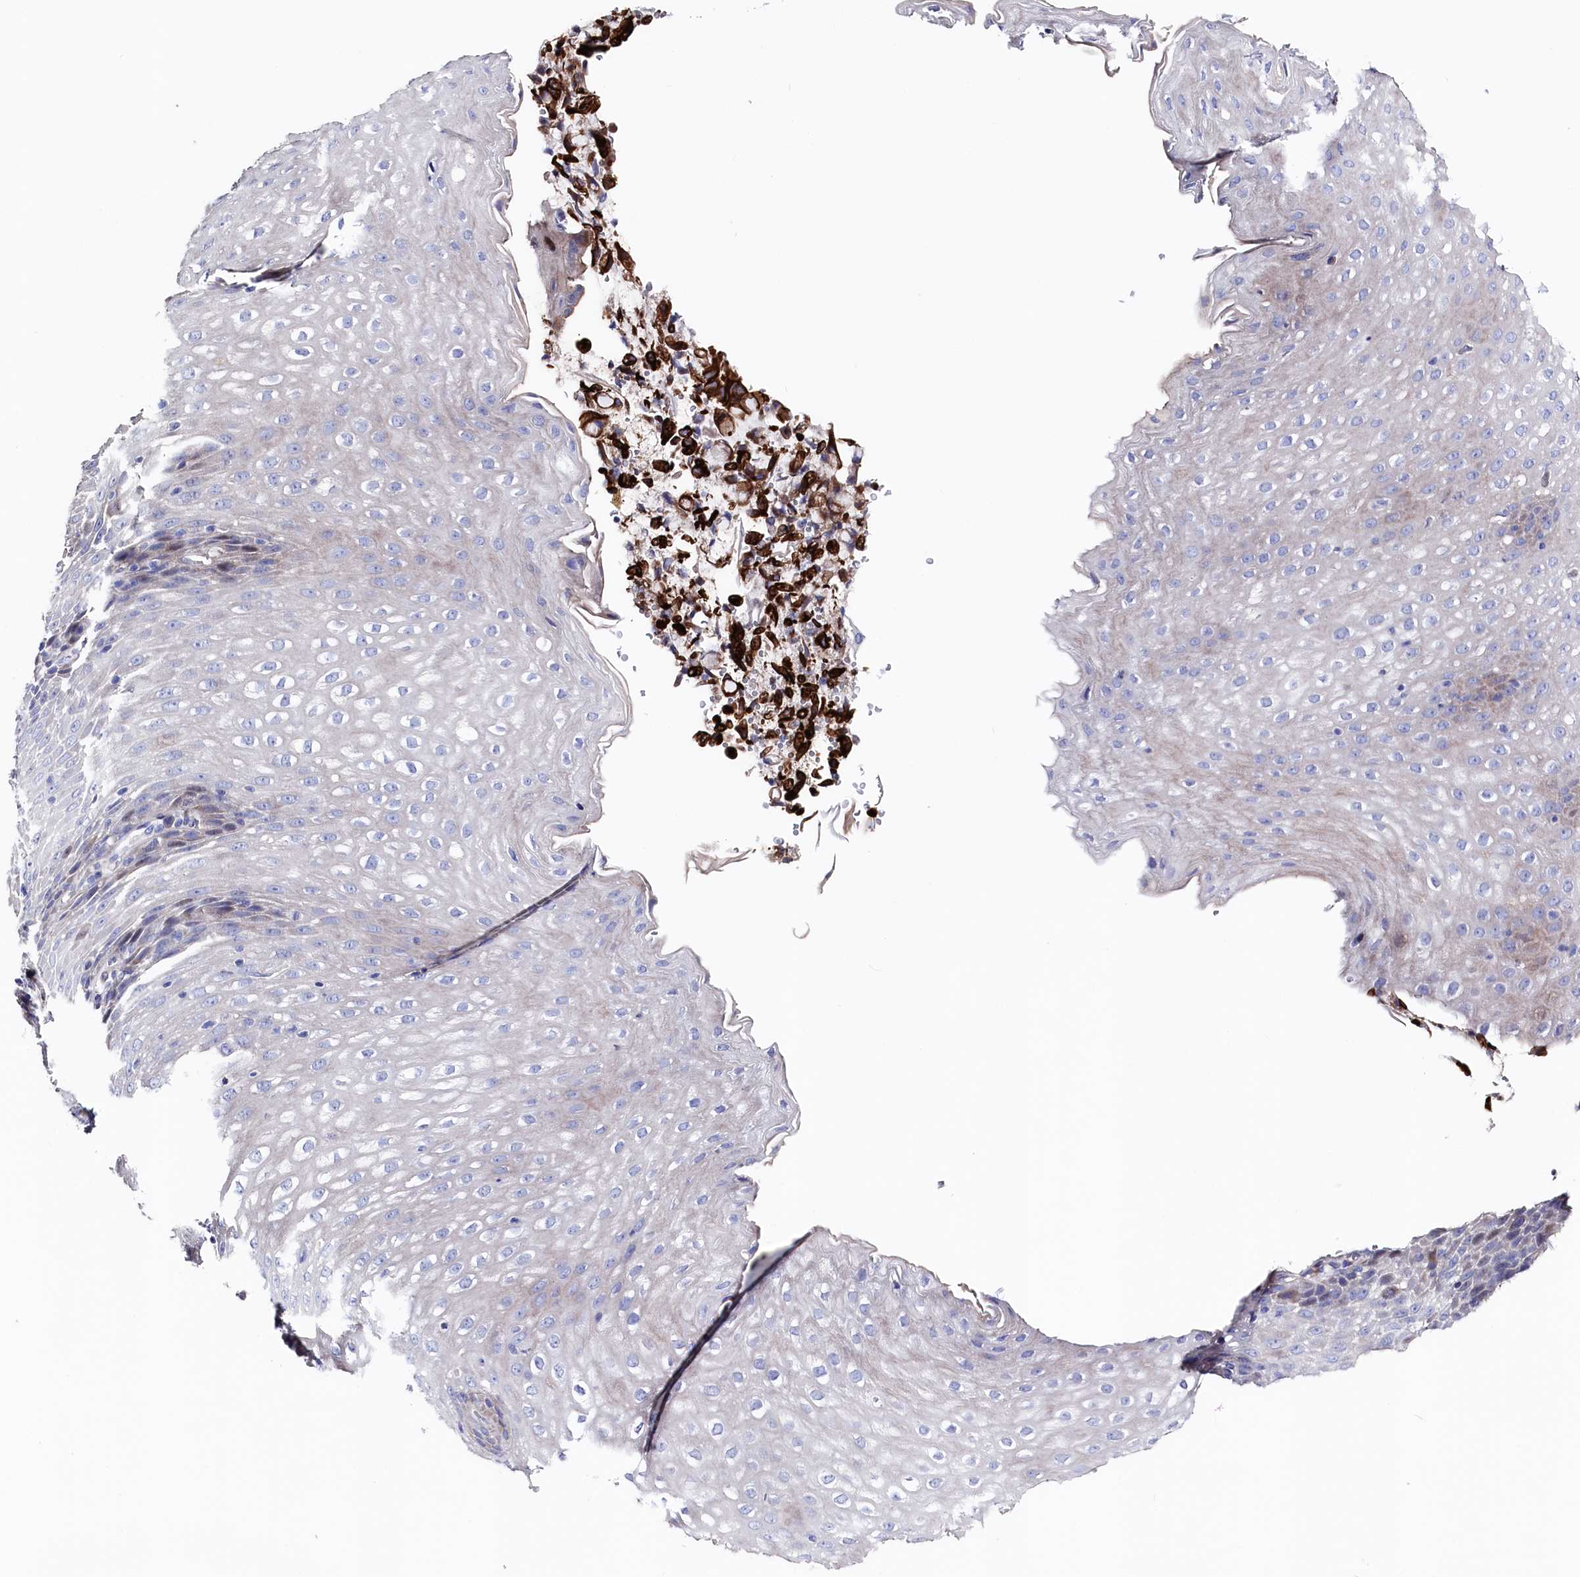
{"staining": {"intensity": "negative", "quantity": "none", "location": "none"}, "tissue": "esophagus", "cell_type": "Squamous epithelial cells", "image_type": "normal", "snomed": [{"axis": "morphology", "description": "Normal tissue, NOS"}, {"axis": "topography", "description": "Esophagus"}], "caption": "A high-resolution image shows immunohistochemistry (IHC) staining of benign esophagus, which displays no significant staining in squamous epithelial cells.", "gene": "WNT8A", "patient": {"sex": "female", "age": 61}}